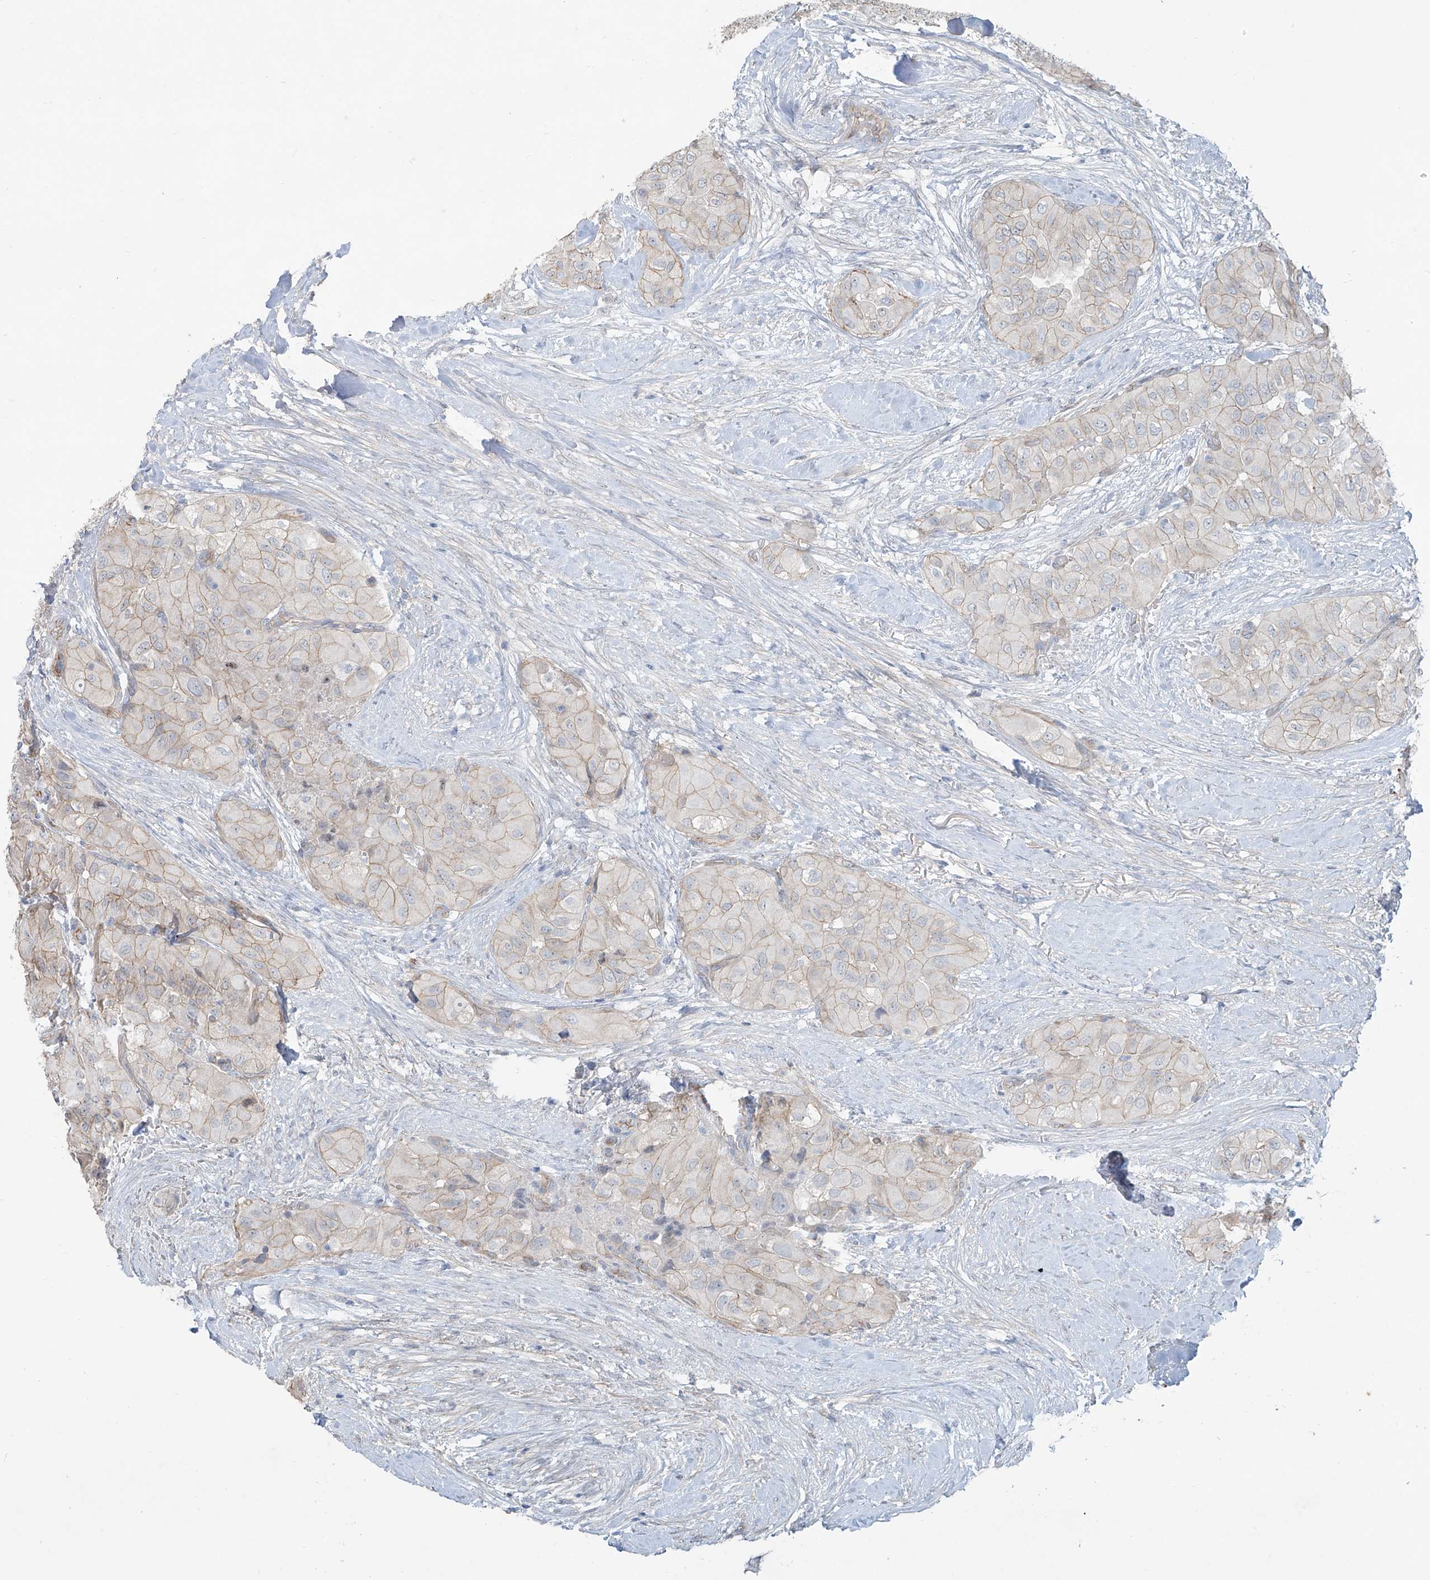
{"staining": {"intensity": "weak", "quantity": "25%-75%", "location": "cytoplasmic/membranous"}, "tissue": "thyroid cancer", "cell_type": "Tumor cells", "image_type": "cancer", "snomed": [{"axis": "morphology", "description": "Papillary adenocarcinoma, NOS"}, {"axis": "topography", "description": "Thyroid gland"}], "caption": "IHC micrograph of thyroid cancer stained for a protein (brown), which displays low levels of weak cytoplasmic/membranous expression in approximately 25%-75% of tumor cells.", "gene": "TUBE1", "patient": {"sex": "female", "age": 59}}